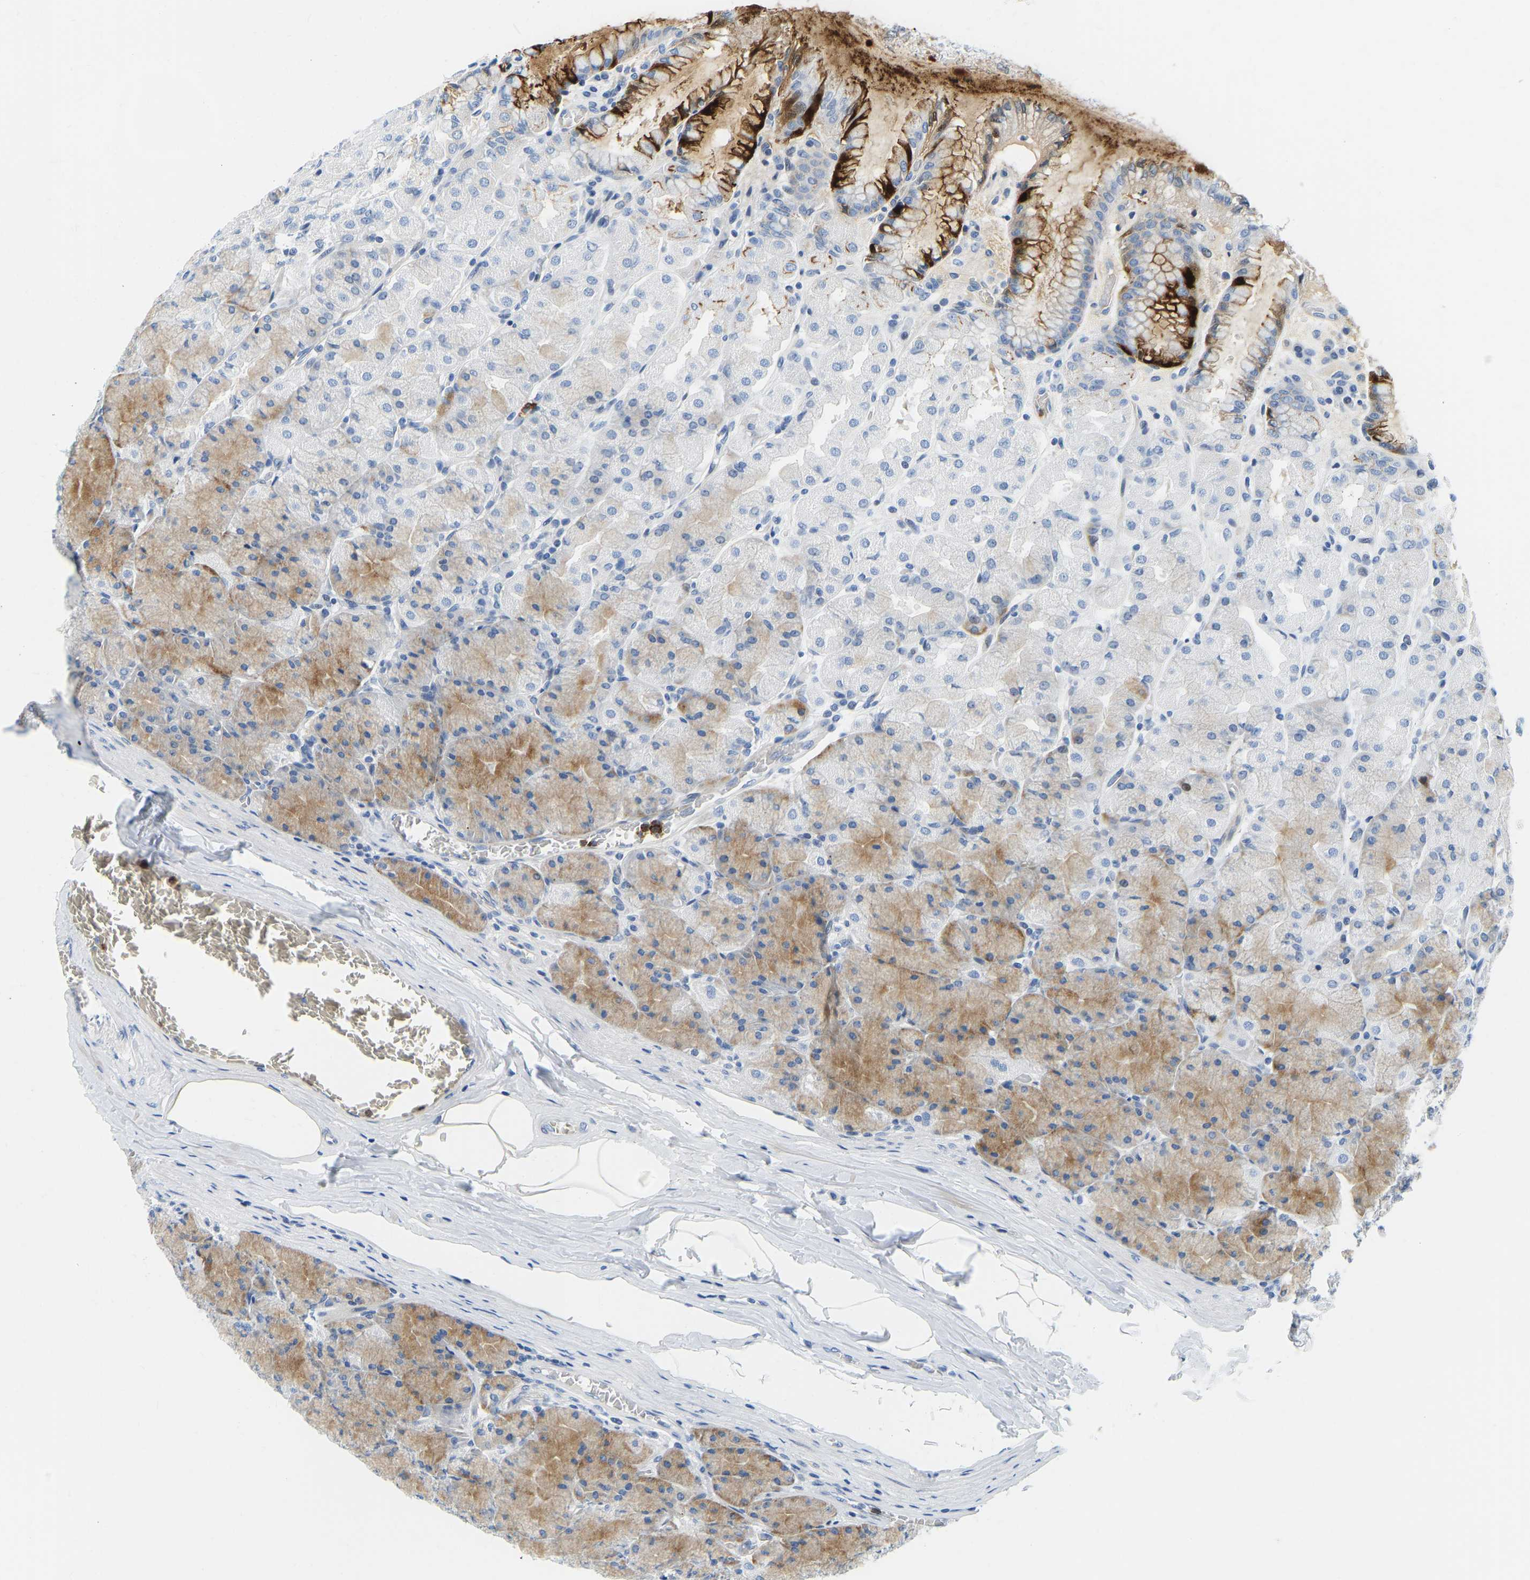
{"staining": {"intensity": "strong", "quantity": "<25%", "location": "cytoplasmic/membranous"}, "tissue": "stomach", "cell_type": "Glandular cells", "image_type": "normal", "snomed": [{"axis": "morphology", "description": "Normal tissue, NOS"}, {"axis": "topography", "description": "Stomach, upper"}], "caption": "Immunohistochemistry (IHC) of unremarkable human stomach displays medium levels of strong cytoplasmic/membranous staining in about <25% of glandular cells.", "gene": "HDAC5", "patient": {"sex": "female", "age": 56}}